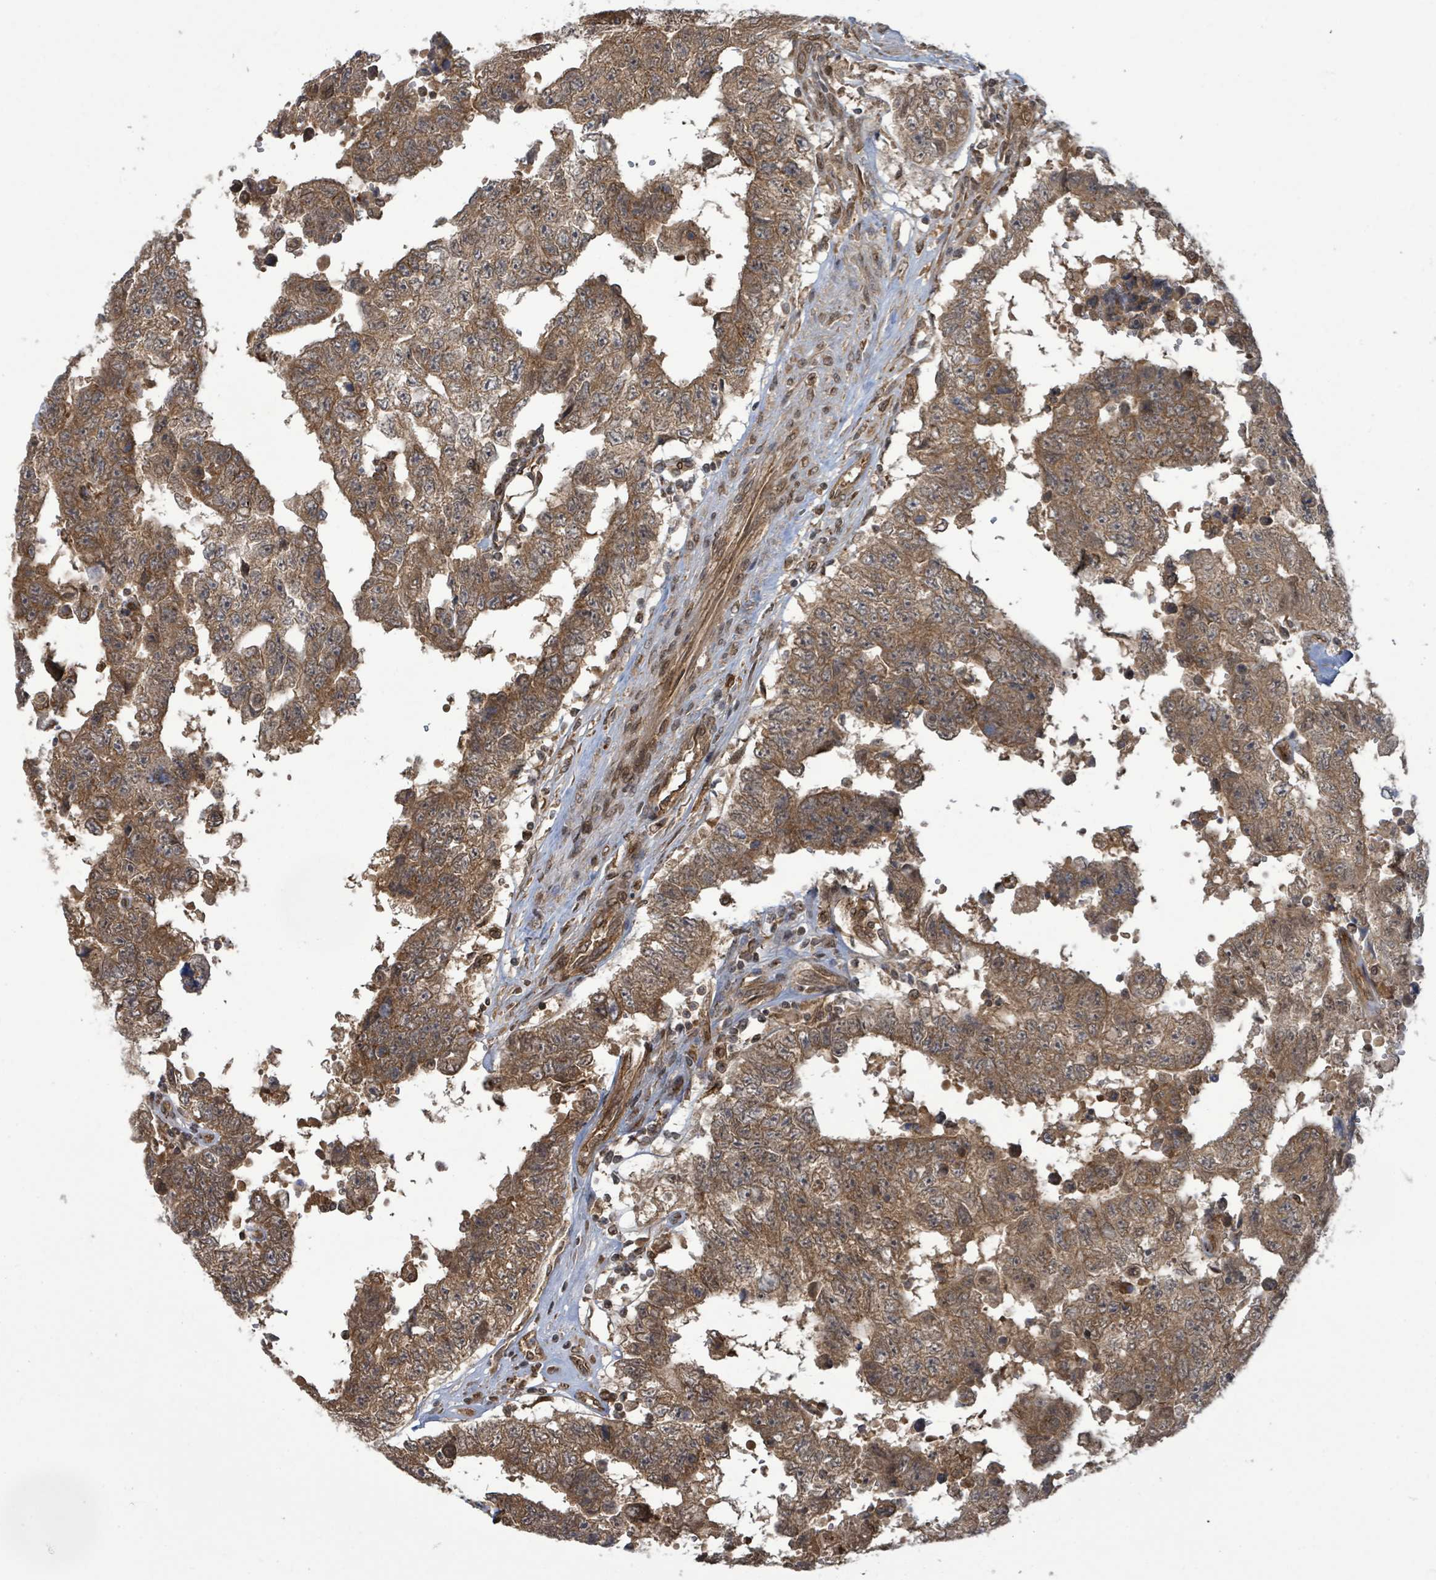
{"staining": {"intensity": "moderate", "quantity": ">75%", "location": "cytoplasmic/membranous"}, "tissue": "testis cancer", "cell_type": "Tumor cells", "image_type": "cancer", "snomed": [{"axis": "morphology", "description": "Normal tissue, NOS"}, {"axis": "morphology", "description": "Carcinoma, Embryonal, NOS"}, {"axis": "topography", "description": "Testis"}, {"axis": "topography", "description": "Epididymis"}], "caption": "Testis cancer (embryonal carcinoma) stained with DAB (3,3'-diaminobenzidine) IHC demonstrates medium levels of moderate cytoplasmic/membranous positivity in about >75% of tumor cells. The staining is performed using DAB brown chromogen to label protein expression. The nuclei are counter-stained blue using hematoxylin.", "gene": "KLC1", "patient": {"sex": "male", "age": 25}}